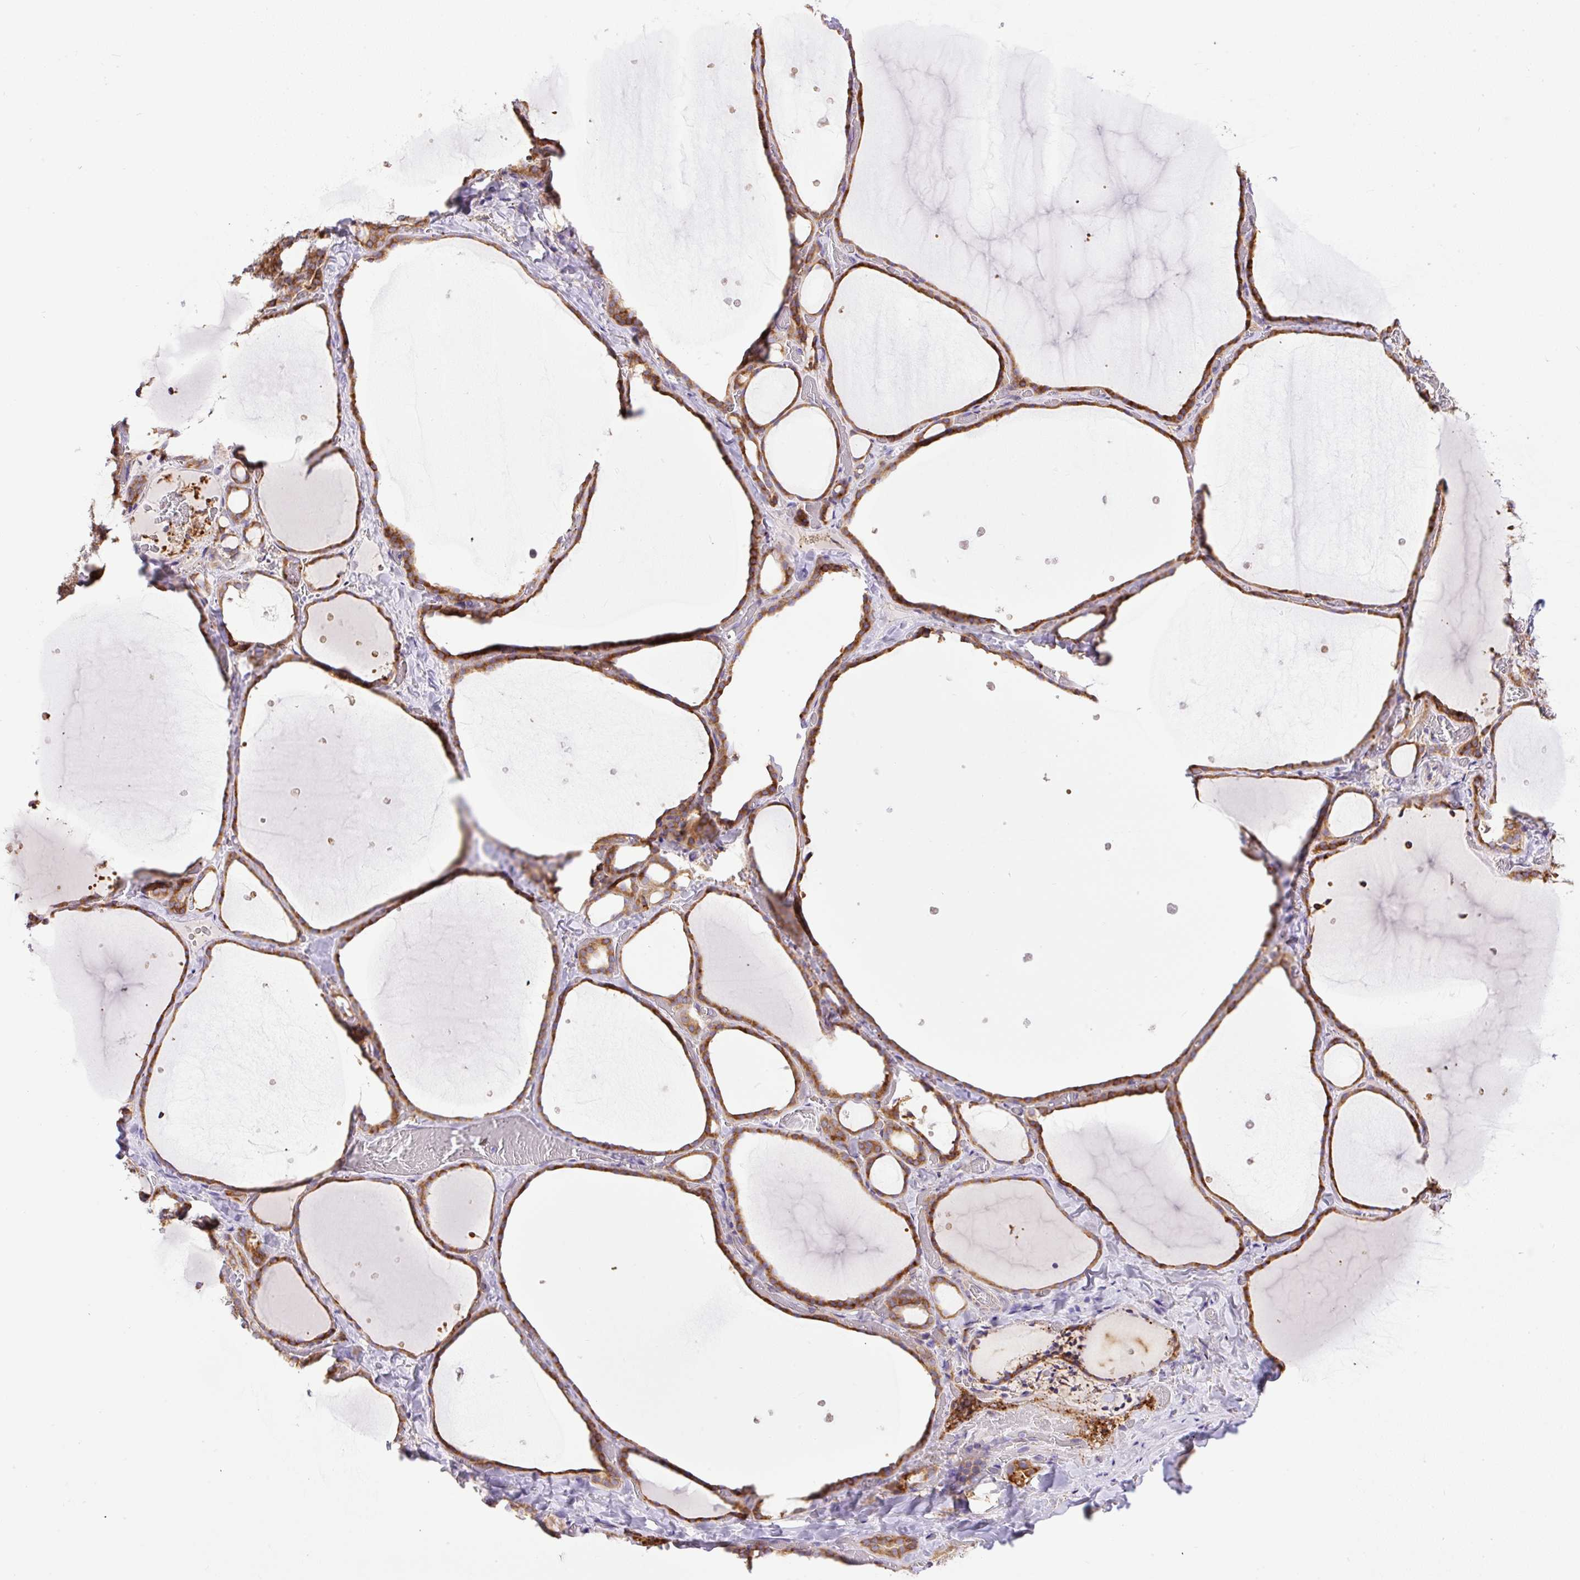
{"staining": {"intensity": "strong", "quantity": ">75%", "location": "cytoplasmic/membranous"}, "tissue": "thyroid gland", "cell_type": "Glandular cells", "image_type": "normal", "snomed": [{"axis": "morphology", "description": "Normal tissue, NOS"}, {"axis": "topography", "description": "Thyroid gland"}], "caption": "The immunohistochemical stain shows strong cytoplasmic/membranous staining in glandular cells of benign thyroid gland.", "gene": "POFUT1", "patient": {"sex": "female", "age": 36}}